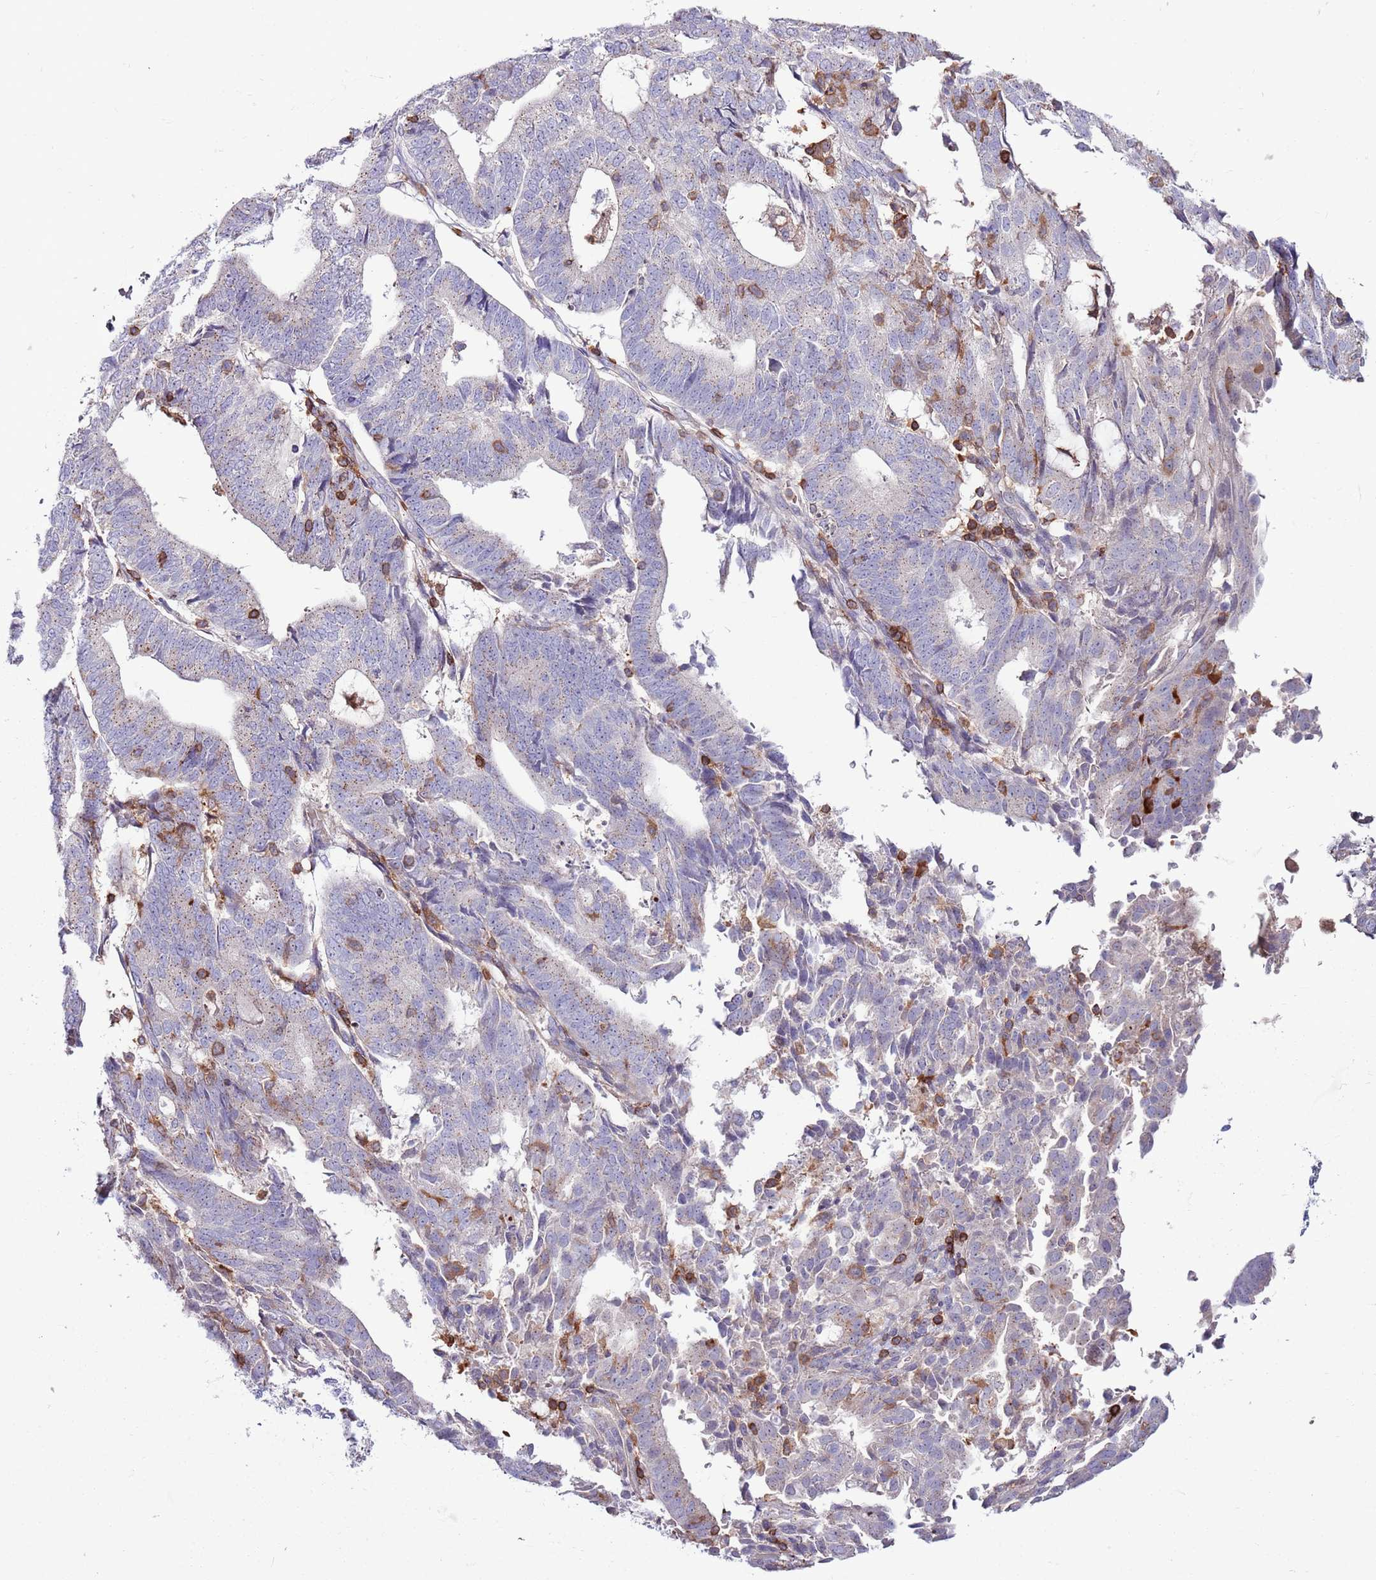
{"staining": {"intensity": "weak", "quantity": "<25%", "location": "cytoplasmic/membranous"}, "tissue": "endometrial cancer", "cell_type": "Tumor cells", "image_type": "cancer", "snomed": [{"axis": "morphology", "description": "Adenocarcinoma, NOS"}, {"axis": "topography", "description": "Endometrium"}], "caption": "Immunohistochemical staining of human endometrial cancer reveals no significant staining in tumor cells.", "gene": "ZSWIM1", "patient": {"sex": "female", "age": 70}}